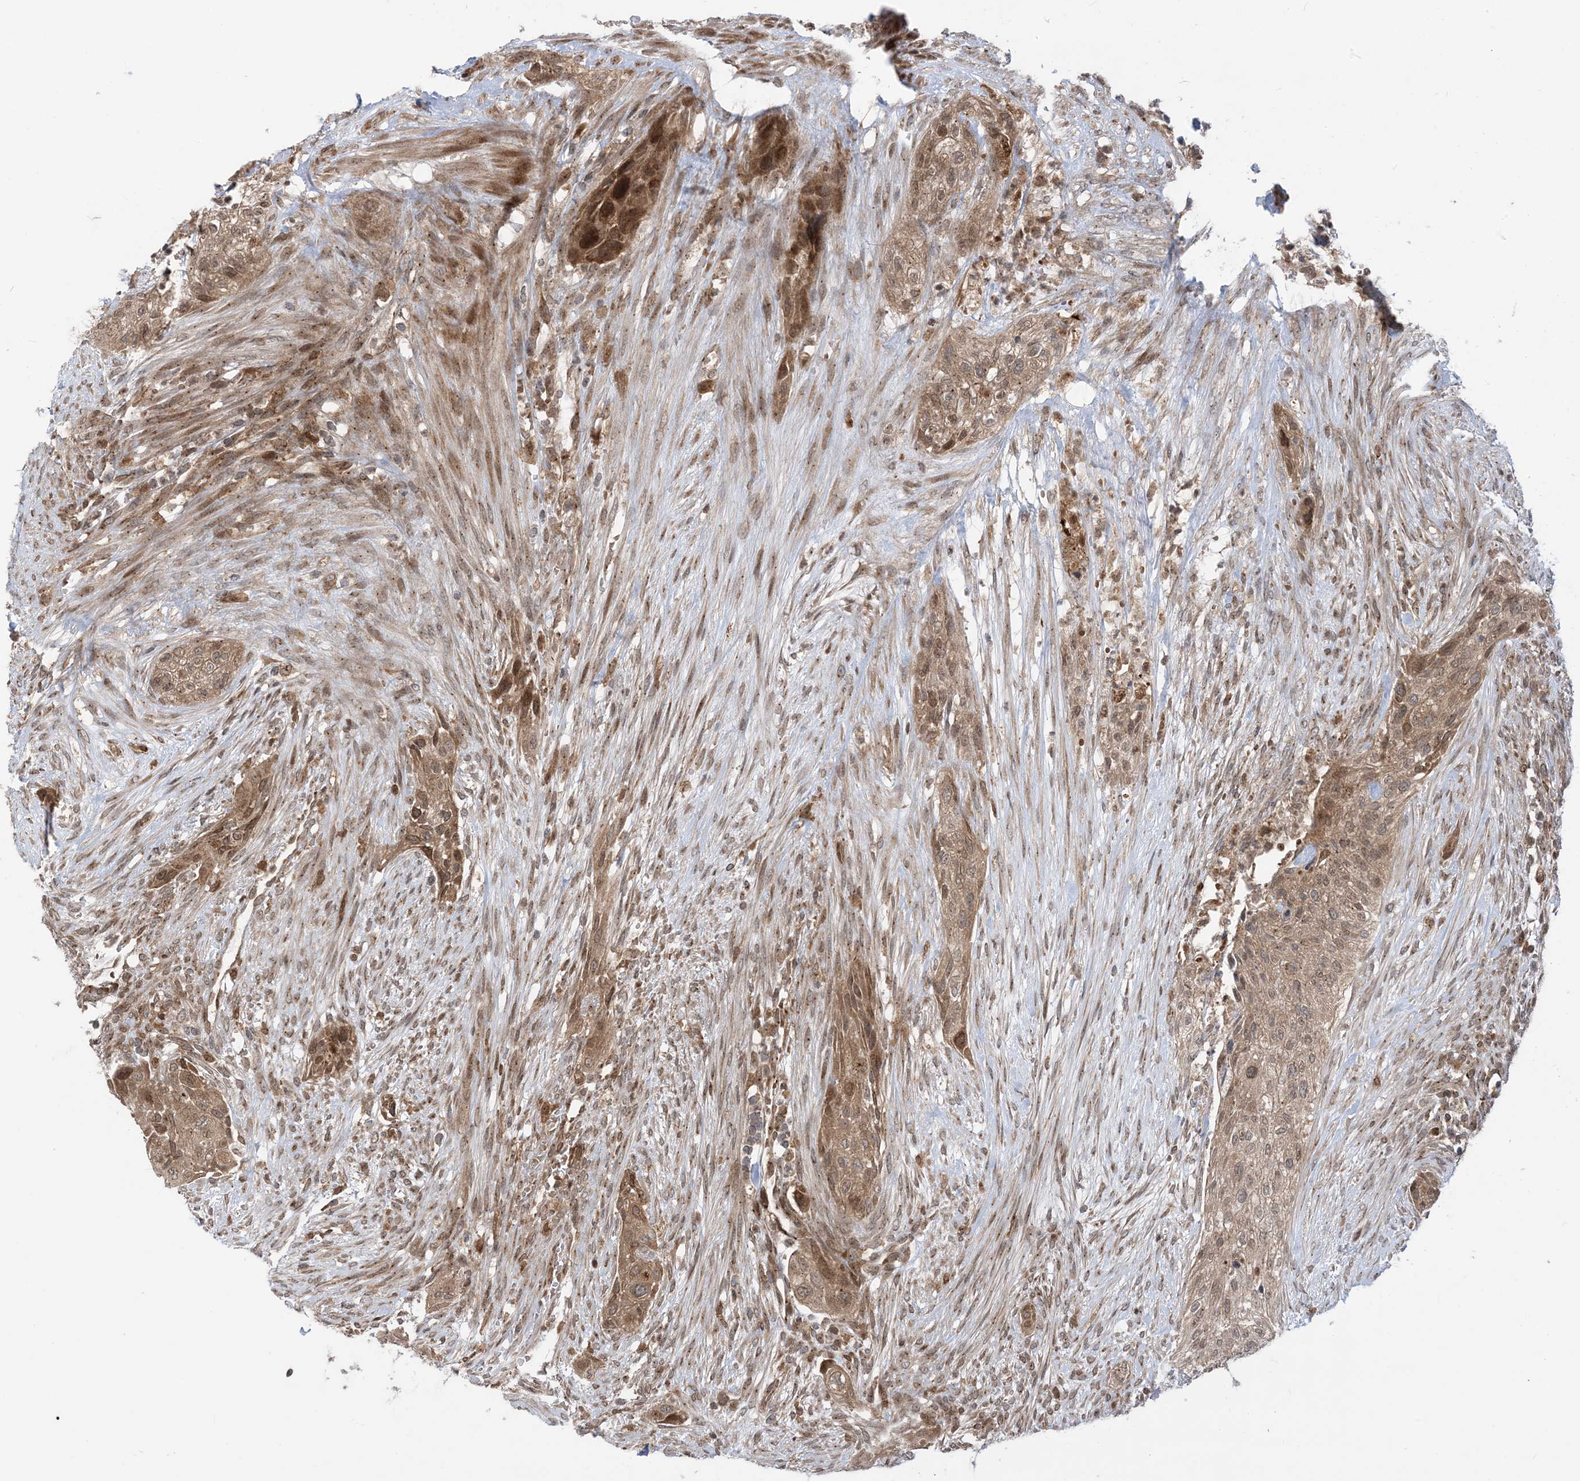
{"staining": {"intensity": "moderate", "quantity": ">75%", "location": "cytoplasmic/membranous"}, "tissue": "urothelial cancer", "cell_type": "Tumor cells", "image_type": "cancer", "snomed": [{"axis": "morphology", "description": "Urothelial carcinoma, High grade"}, {"axis": "topography", "description": "Urinary bladder"}], "caption": "Protein positivity by IHC reveals moderate cytoplasmic/membranous positivity in about >75% of tumor cells in urothelial cancer.", "gene": "CASP4", "patient": {"sex": "male", "age": 35}}